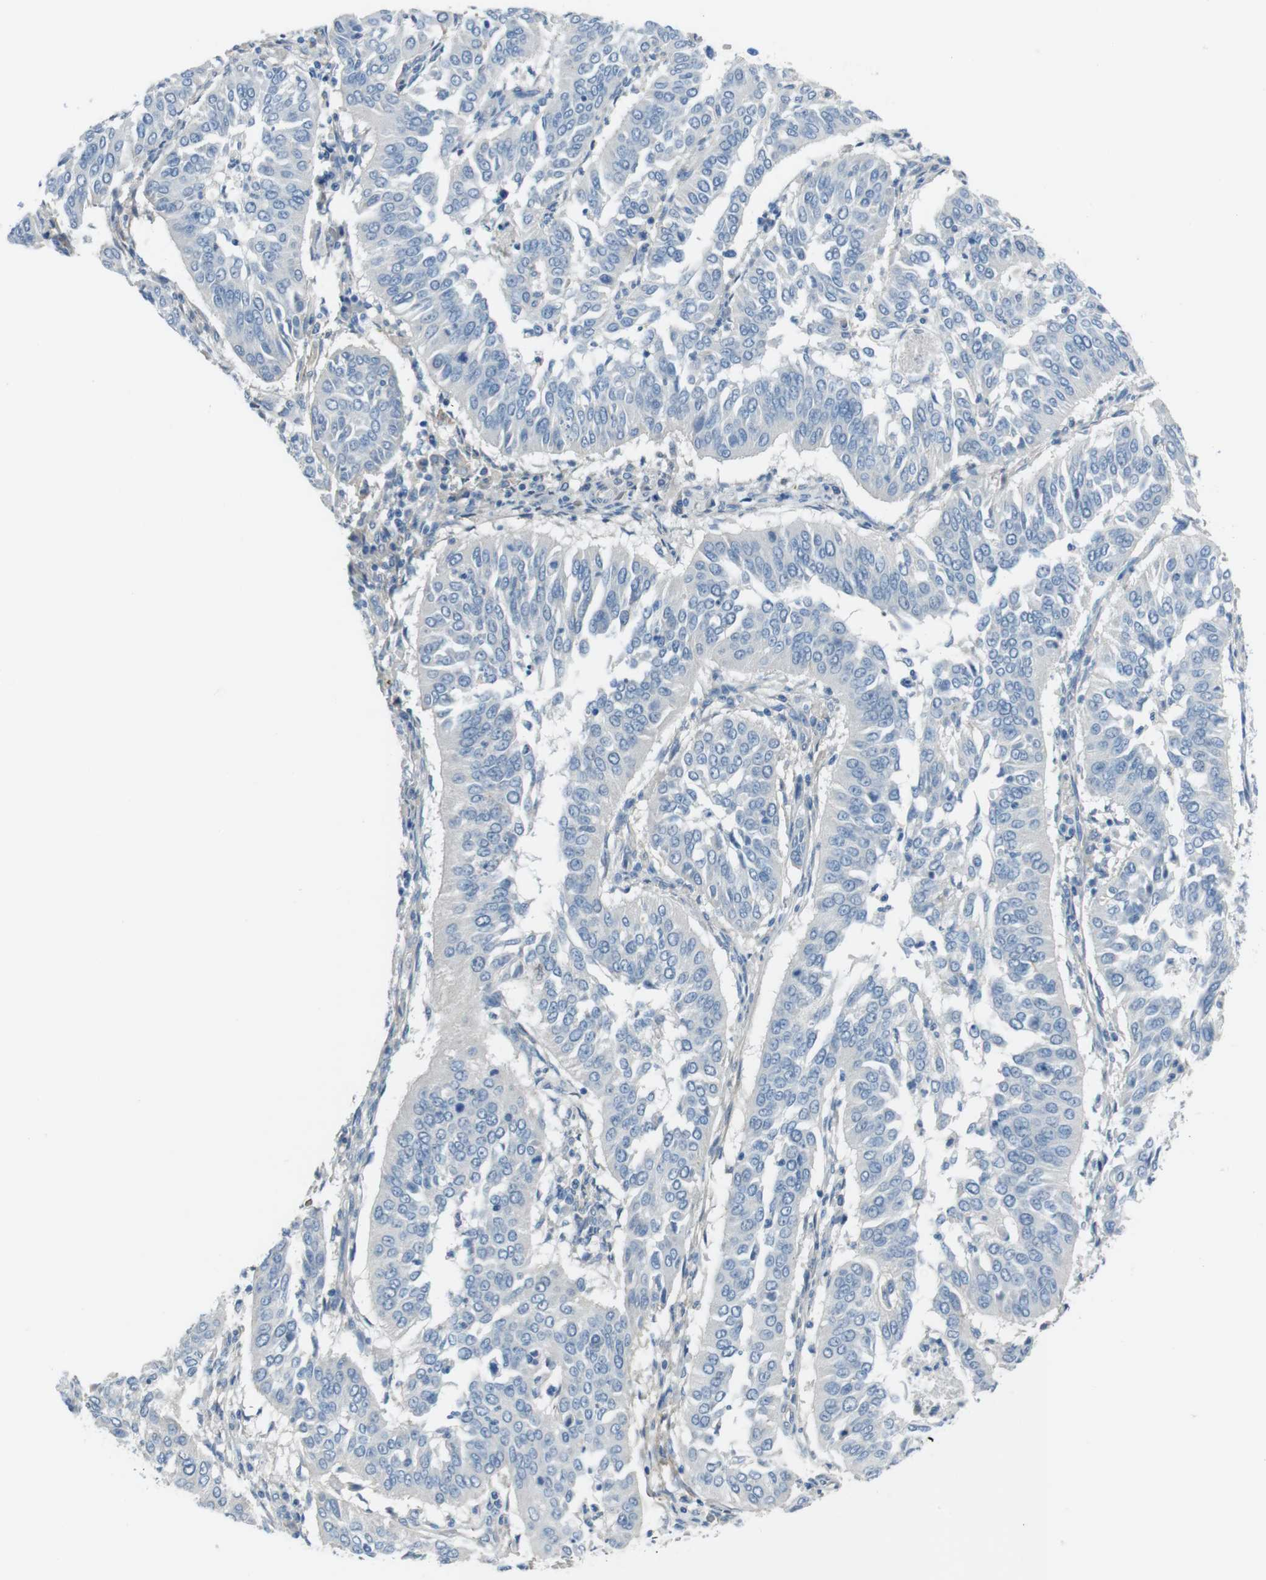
{"staining": {"intensity": "negative", "quantity": "none", "location": "none"}, "tissue": "cervical cancer", "cell_type": "Tumor cells", "image_type": "cancer", "snomed": [{"axis": "morphology", "description": "Normal tissue, NOS"}, {"axis": "morphology", "description": "Squamous cell carcinoma, NOS"}, {"axis": "topography", "description": "Cervix"}], "caption": "High magnification brightfield microscopy of cervical cancer (squamous cell carcinoma) stained with DAB (brown) and counterstained with hematoxylin (blue): tumor cells show no significant expression.", "gene": "CYP2C8", "patient": {"sex": "female", "age": 39}}